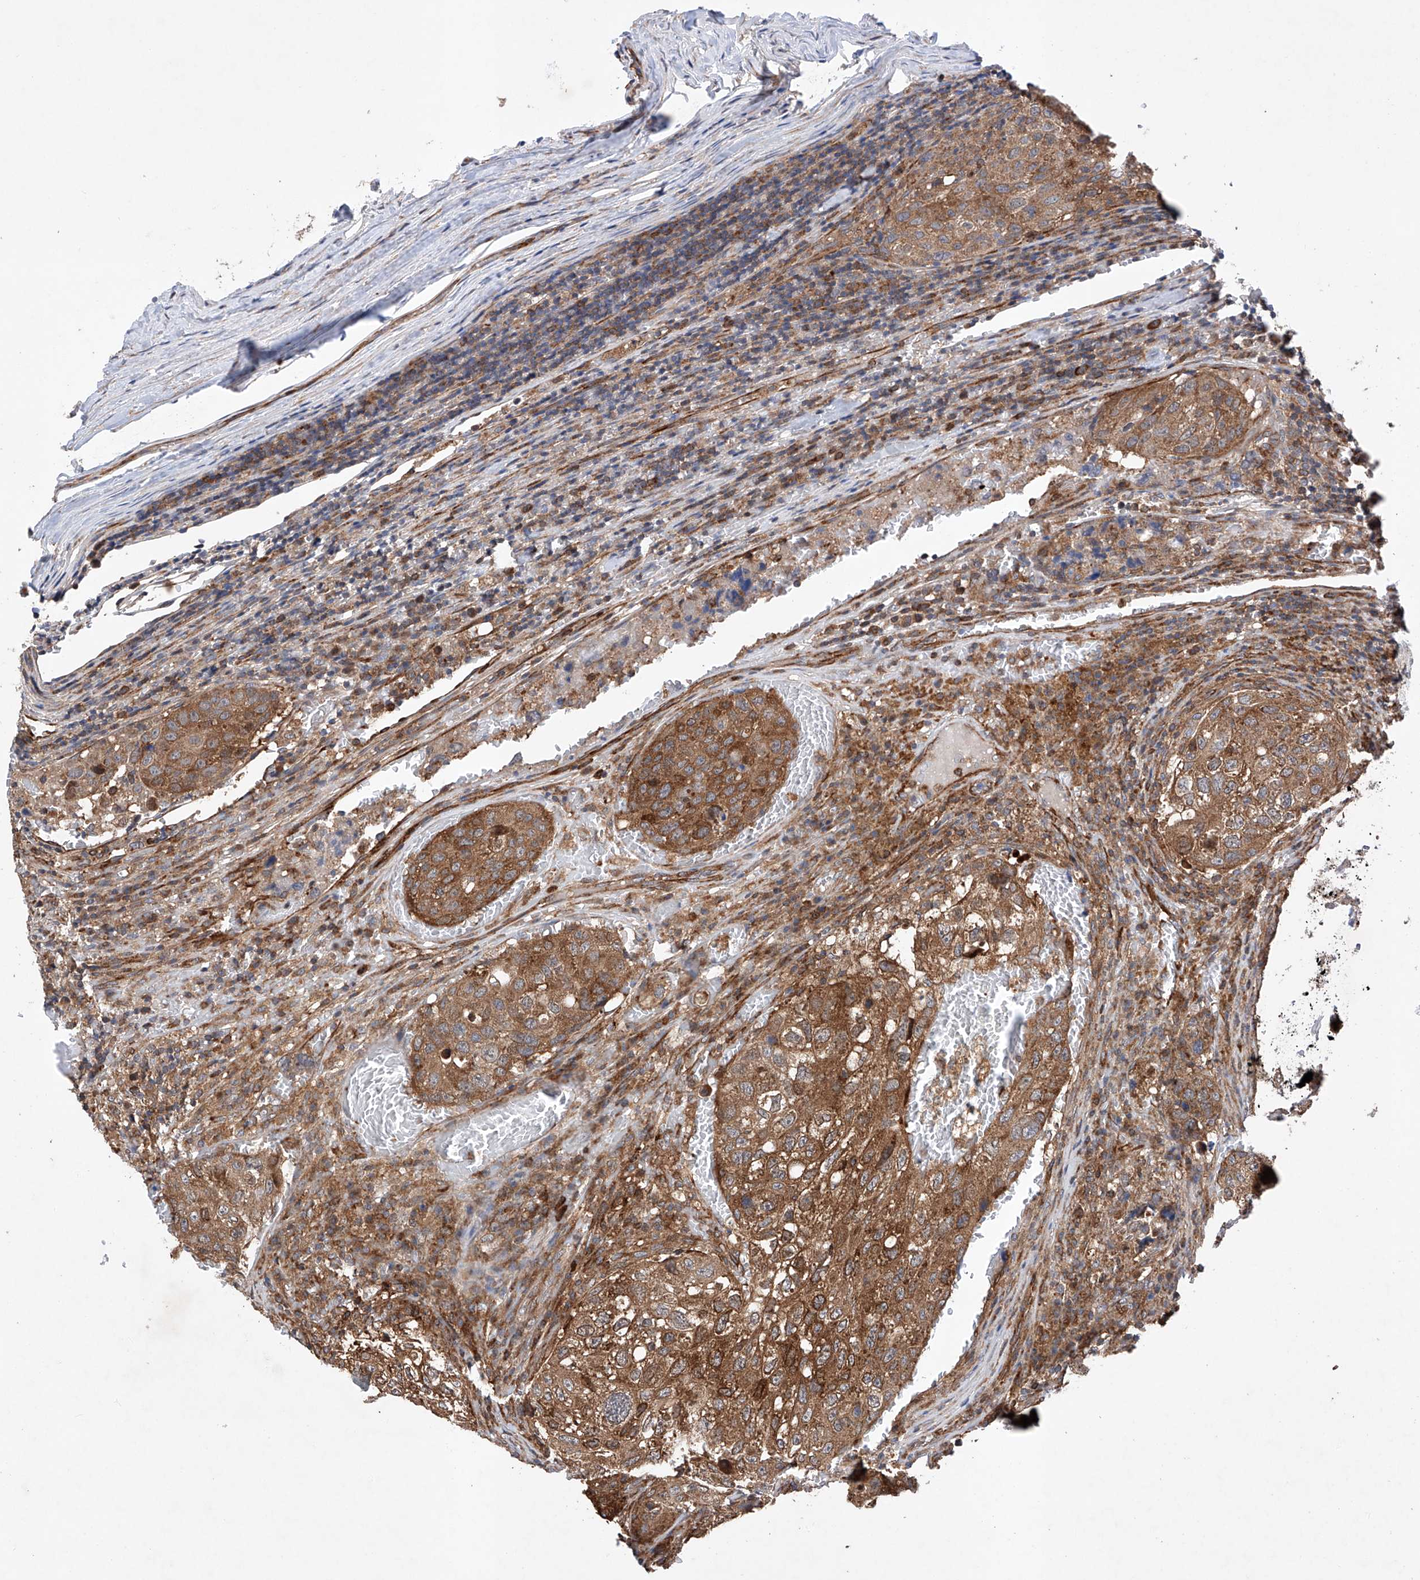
{"staining": {"intensity": "strong", "quantity": ">75%", "location": "cytoplasmic/membranous"}, "tissue": "urothelial cancer", "cell_type": "Tumor cells", "image_type": "cancer", "snomed": [{"axis": "morphology", "description": "Urothelial carcinoma, High grade"}, {"axis": "topography", "description": "Lymph node"}, {"axis": "topography", "description": "Urinary bladder"}], "caption": "Urothelial carcinoma (high-grade) tissue shows strong cytoplasmic/membranous staining in approximately >75% of tumor cells, visualized by immunohistochemistry.", "gene": "TIMM23", "patient": {"sex": "male", "age": 51}}